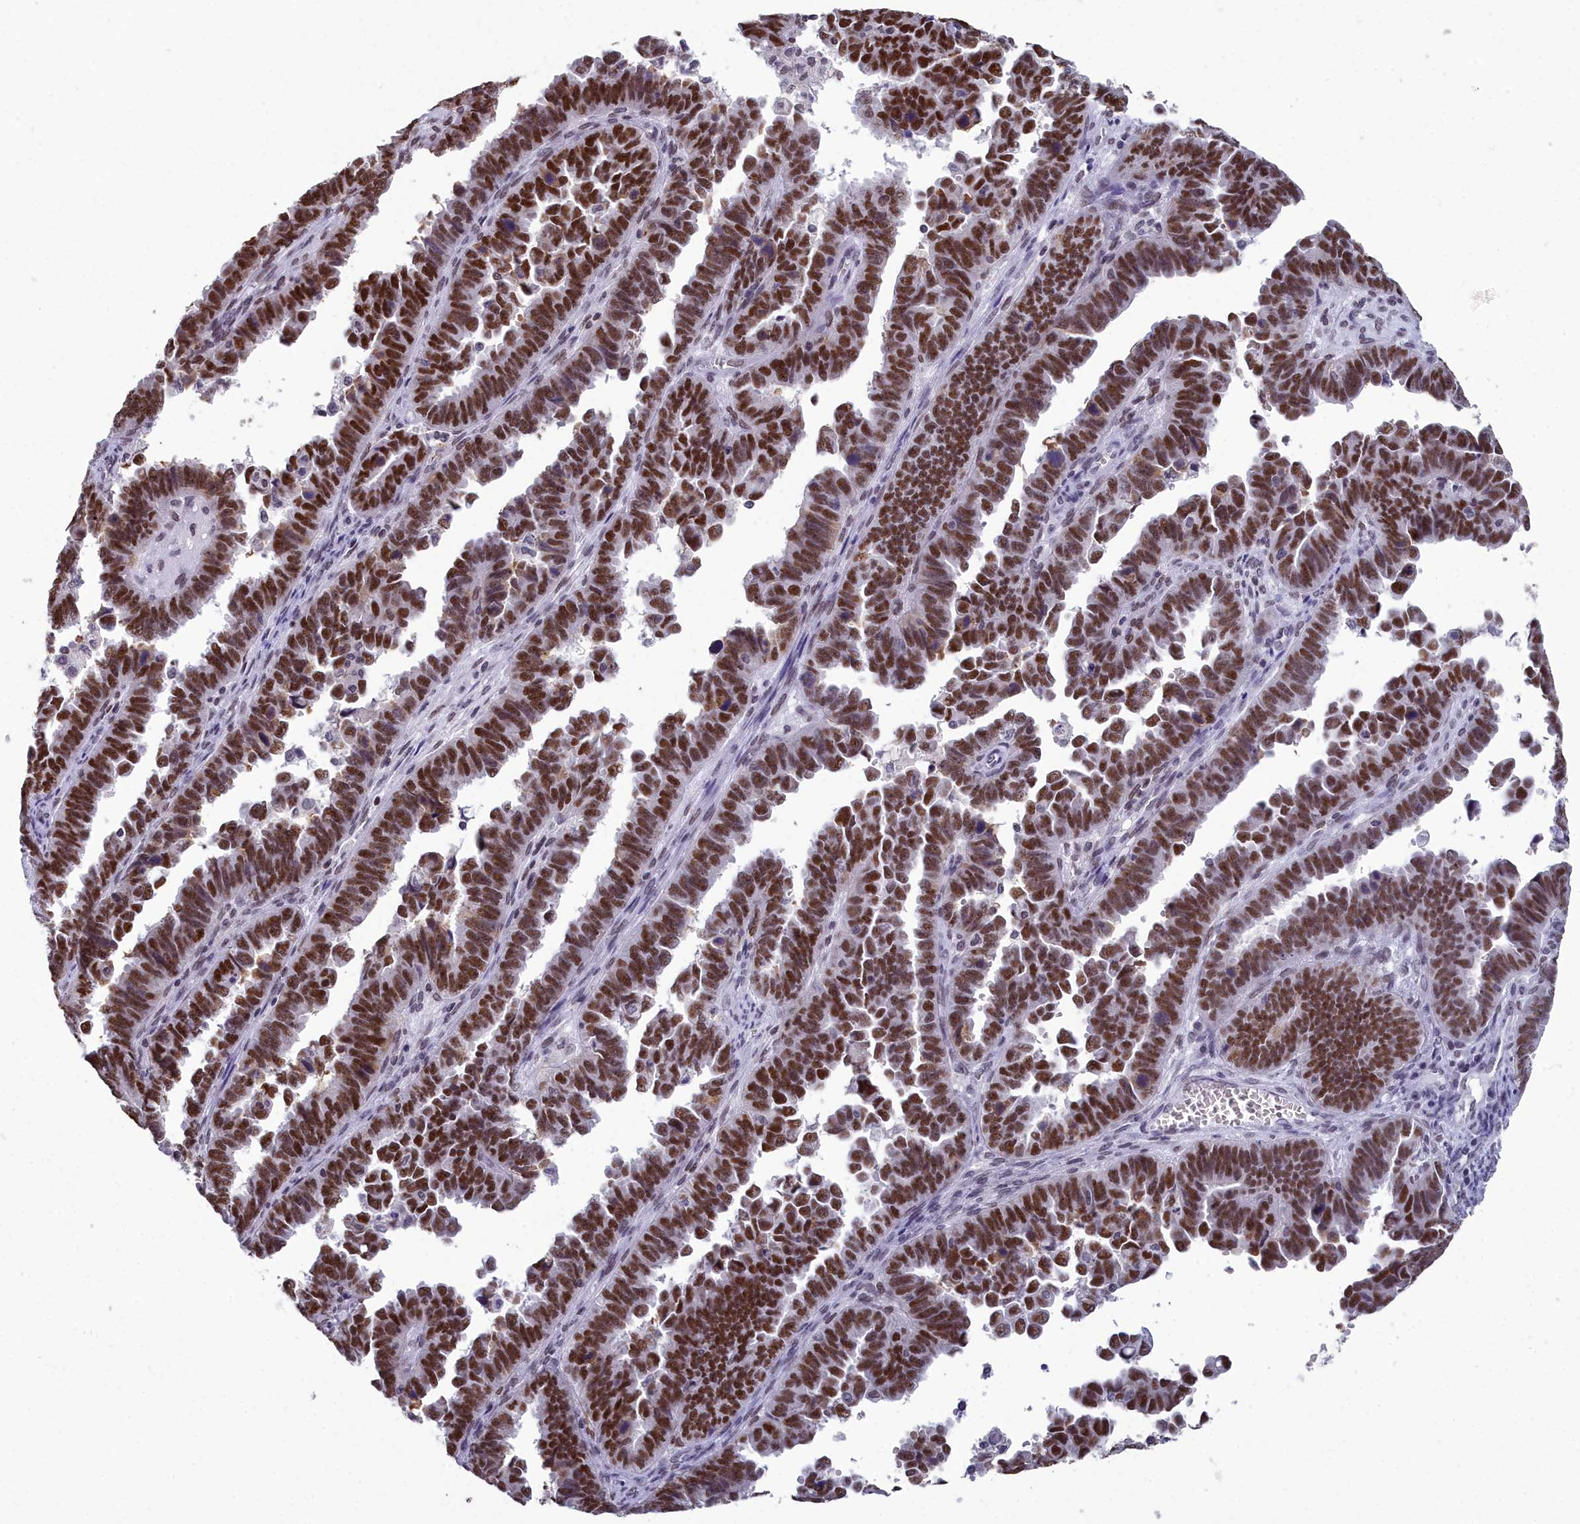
{"staining": {"intensity": "strong", "quantity": ">75%", "location": "nuclear"}, "tissue": "endometrial cancer", "cell_type": "Tumor cells", "image_type": "cancer", "snomed": [{"axis": "morphology", "description": "Adenocarcinoma, NOS"}, {"axis": "topography", "description": "Endometrium"}], "caption": "This photomicrograph shows IHC staining of endometrial cancer (adenocarcinoma), with high strong nuclear positivity in approximately >75% of tumor cells.", "gene": "CCDC97", "patient": {"sex": "female", "age": 75}}